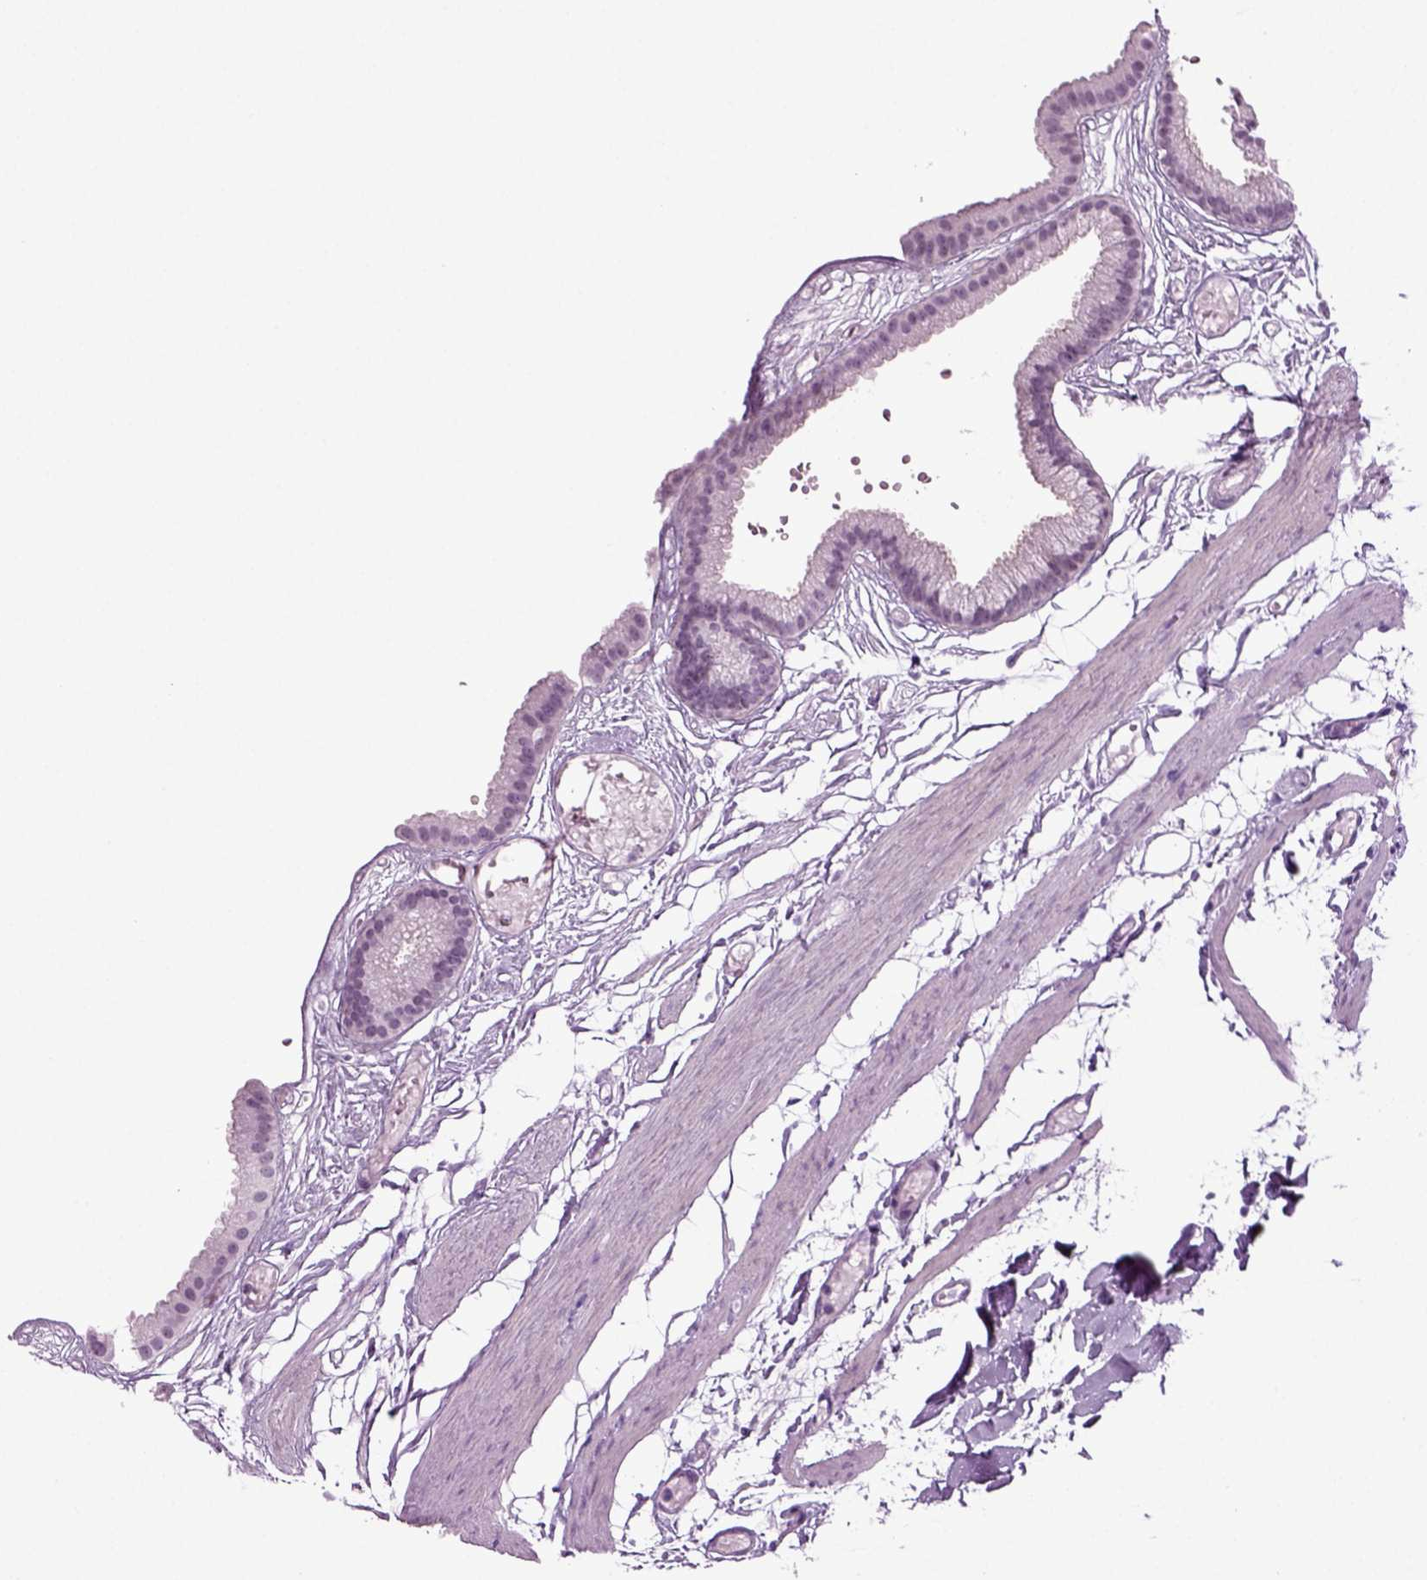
{"staining": {"intensity": "negative", "quantity": "none", "location": "none"}, "tissue": "gallbladder", "cell_type": "Glandular cells", "image_type": "normal", "snomed": [{"axis": "morphology", "description": "Normal tissue, NOS"}, {"axis": "topography", "description": "Gallbladder"}], "caption": "The histopathology image reveals no significant positivity in glandular cells of gallbladder.", "gene": "RFX3", "patient": {"sex": "female", "age": 45}}